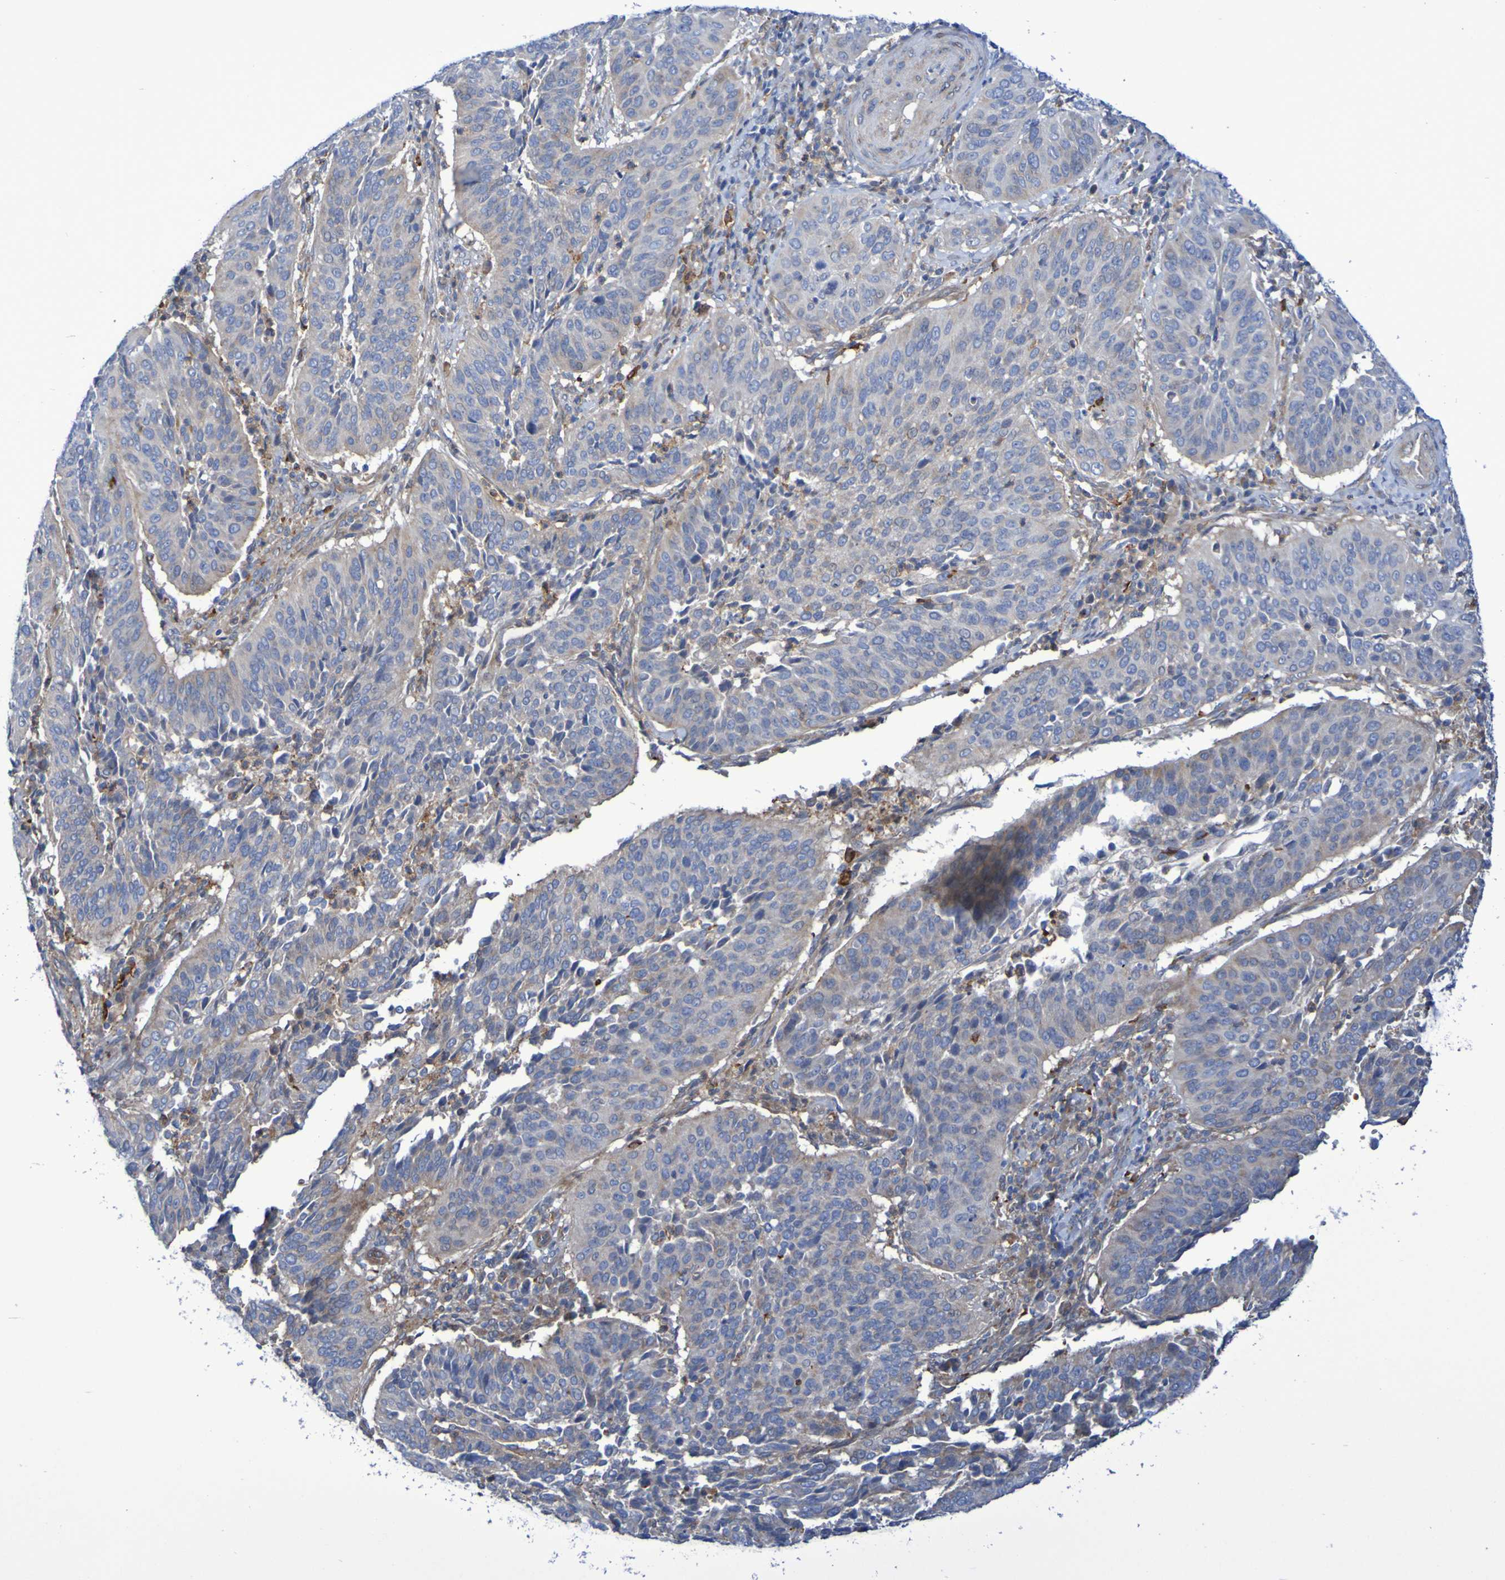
{"staining": {"intensity": "negative", "quantity": "none", "location": "none"}, "tissue": "cervical cancer", "cell_type": "Tumor cells", "image_type": "cancer", "snomed": [{"axis": "morphology", "description": "Normal tissue, NOS"}, {"axis": "morphology", "description": "Squamous cell carcinoma, NOS"}, {"axis": "topography", "description": "Cervix"}], "caption": "High magnification brightfield microscopy of squamous cell carcinoma (cervical) stained with DAB (brown) and counterstained with hematoxylin (blue): tumor cells show no significant expression.", "gene": "SCRG1", "patient": {"sex": "female", "age": 39}}